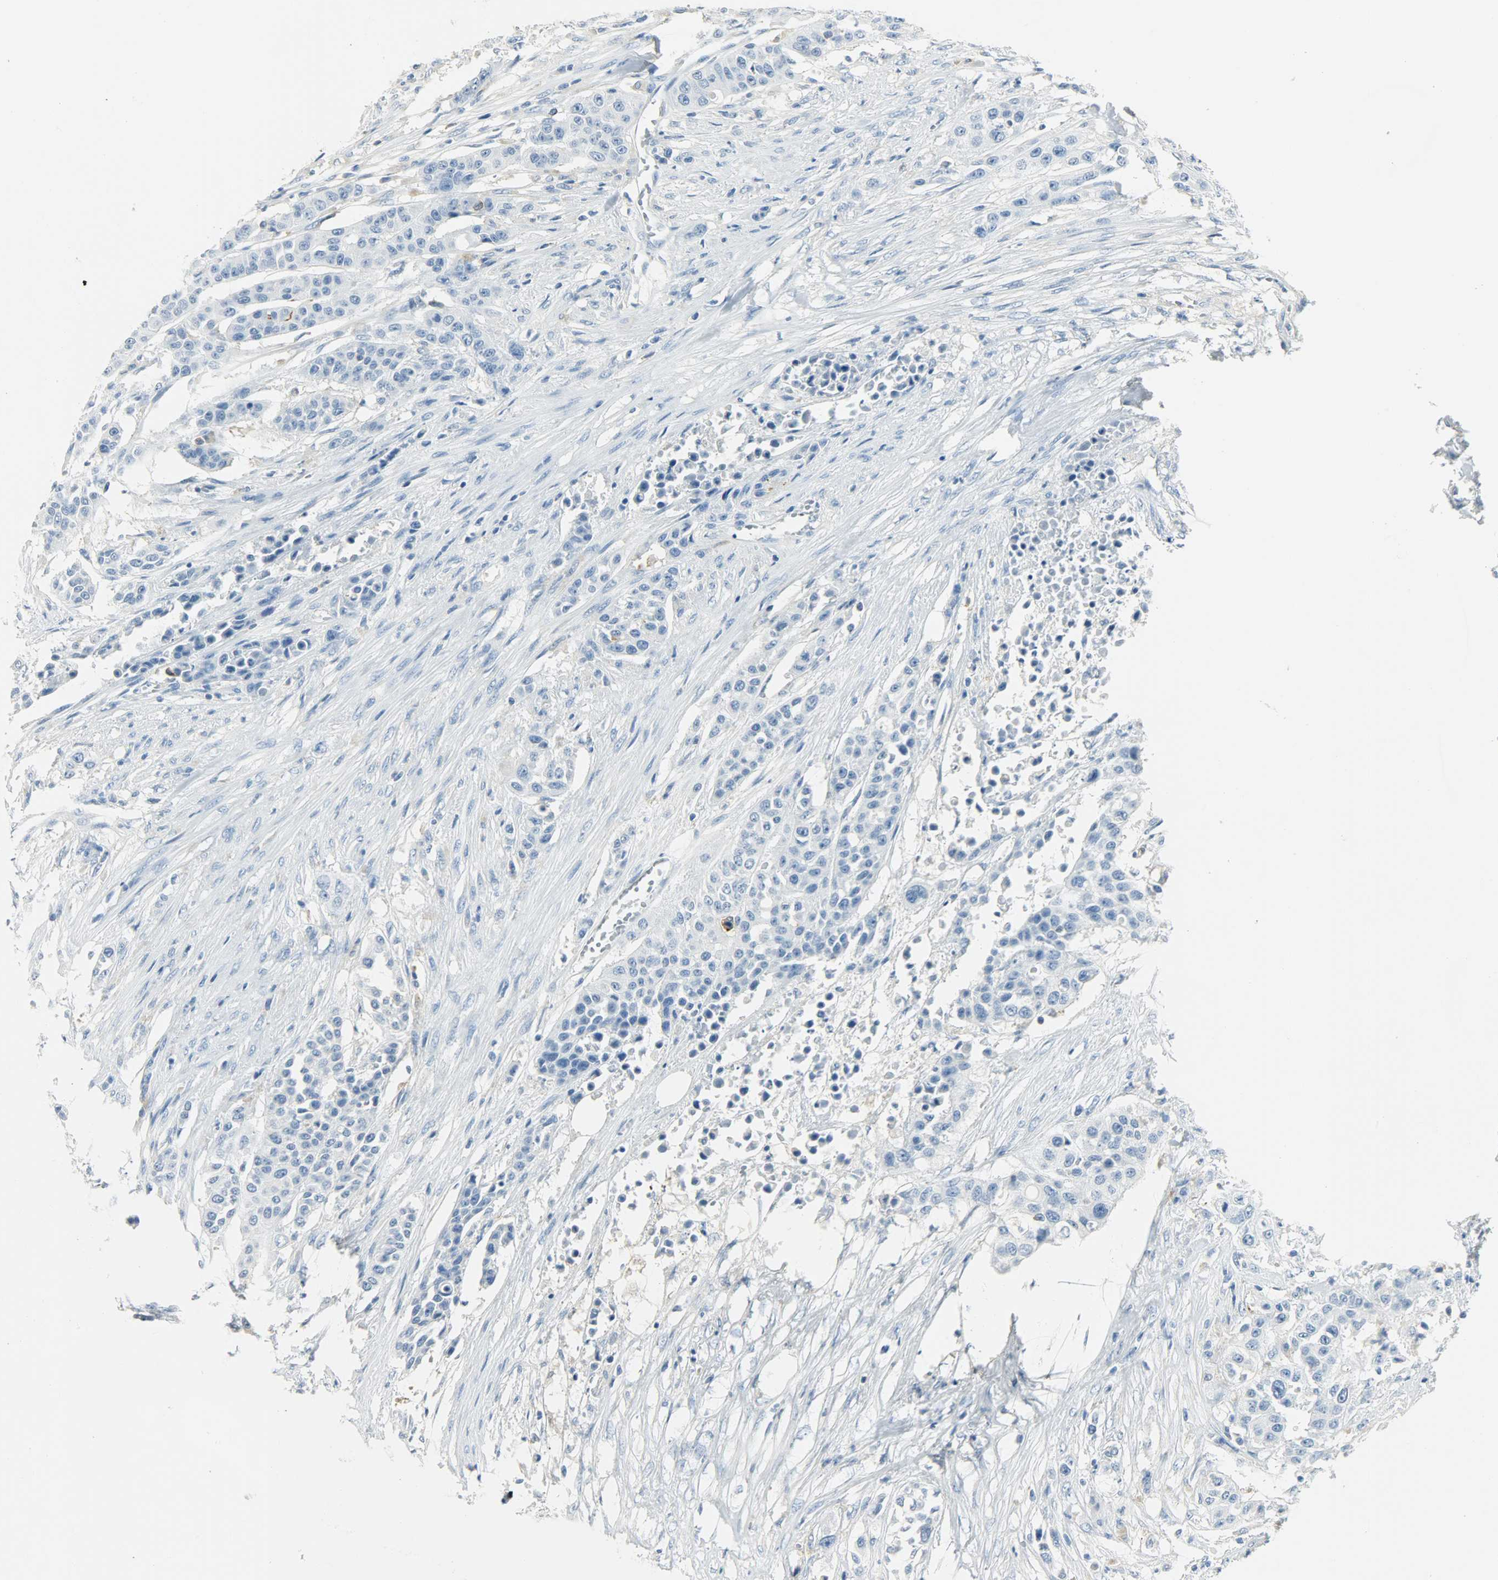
{"staining": {"intensity": "negative", "quantity": "none", "location": "none"}, "tissue": "urothelial cancer", "cell_type": "Tumor cells", "image_type": "cancer", "snomed": [{"axis": "morphology", "description": "Urothelial carcinoma, High grade"}, {"axis": "topography", "description": "Urinary bladder"}], "caption": "A photomicrograph of human urothelial cancer is negative for staining in tumor cells.", "gene": "PTPN6", "patient": {"sex": "male", "age": 74}}